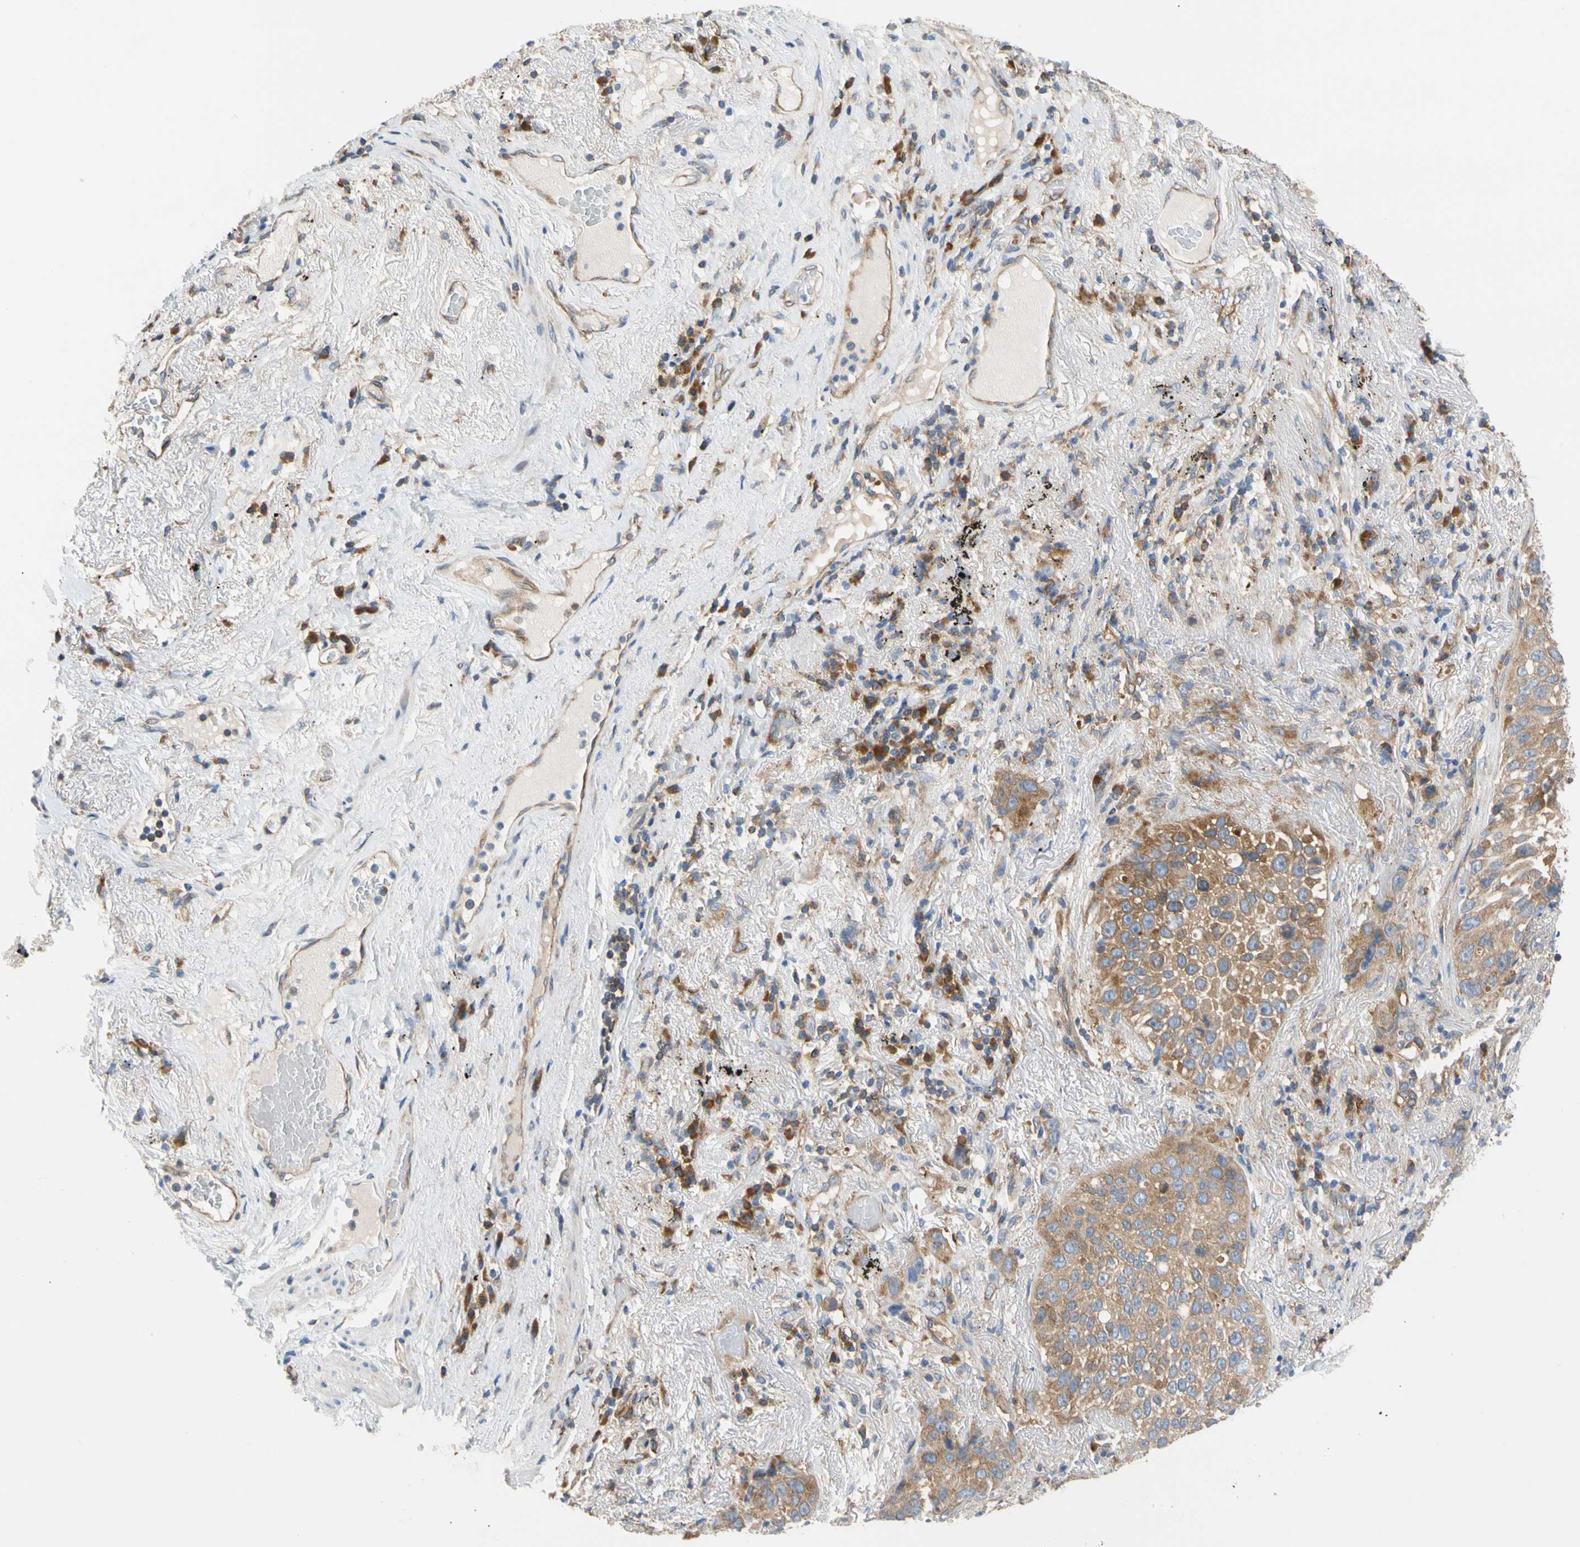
{"staining": {"intensity": "moderate", "quantity": ">75%", "location": "cytoplasmic/membranous"}, "tissue": "lung cancer", "cell_type": "Tumor cells", "image_type": "cancer", "snomed": [{"axis": "morphology", "description": "Squamous cell carcinoma, NOS"}, {"axis": "topography", "description": "Lung"}], "caption": "There is medium levels of moderate cytoplasmic/membranous staining in tumor cells of lung cancer, as demonstrated by immunohistochemical staining (brown color).", "gene": "GPHN", "patient": {"sex": "male", "age": 57}}